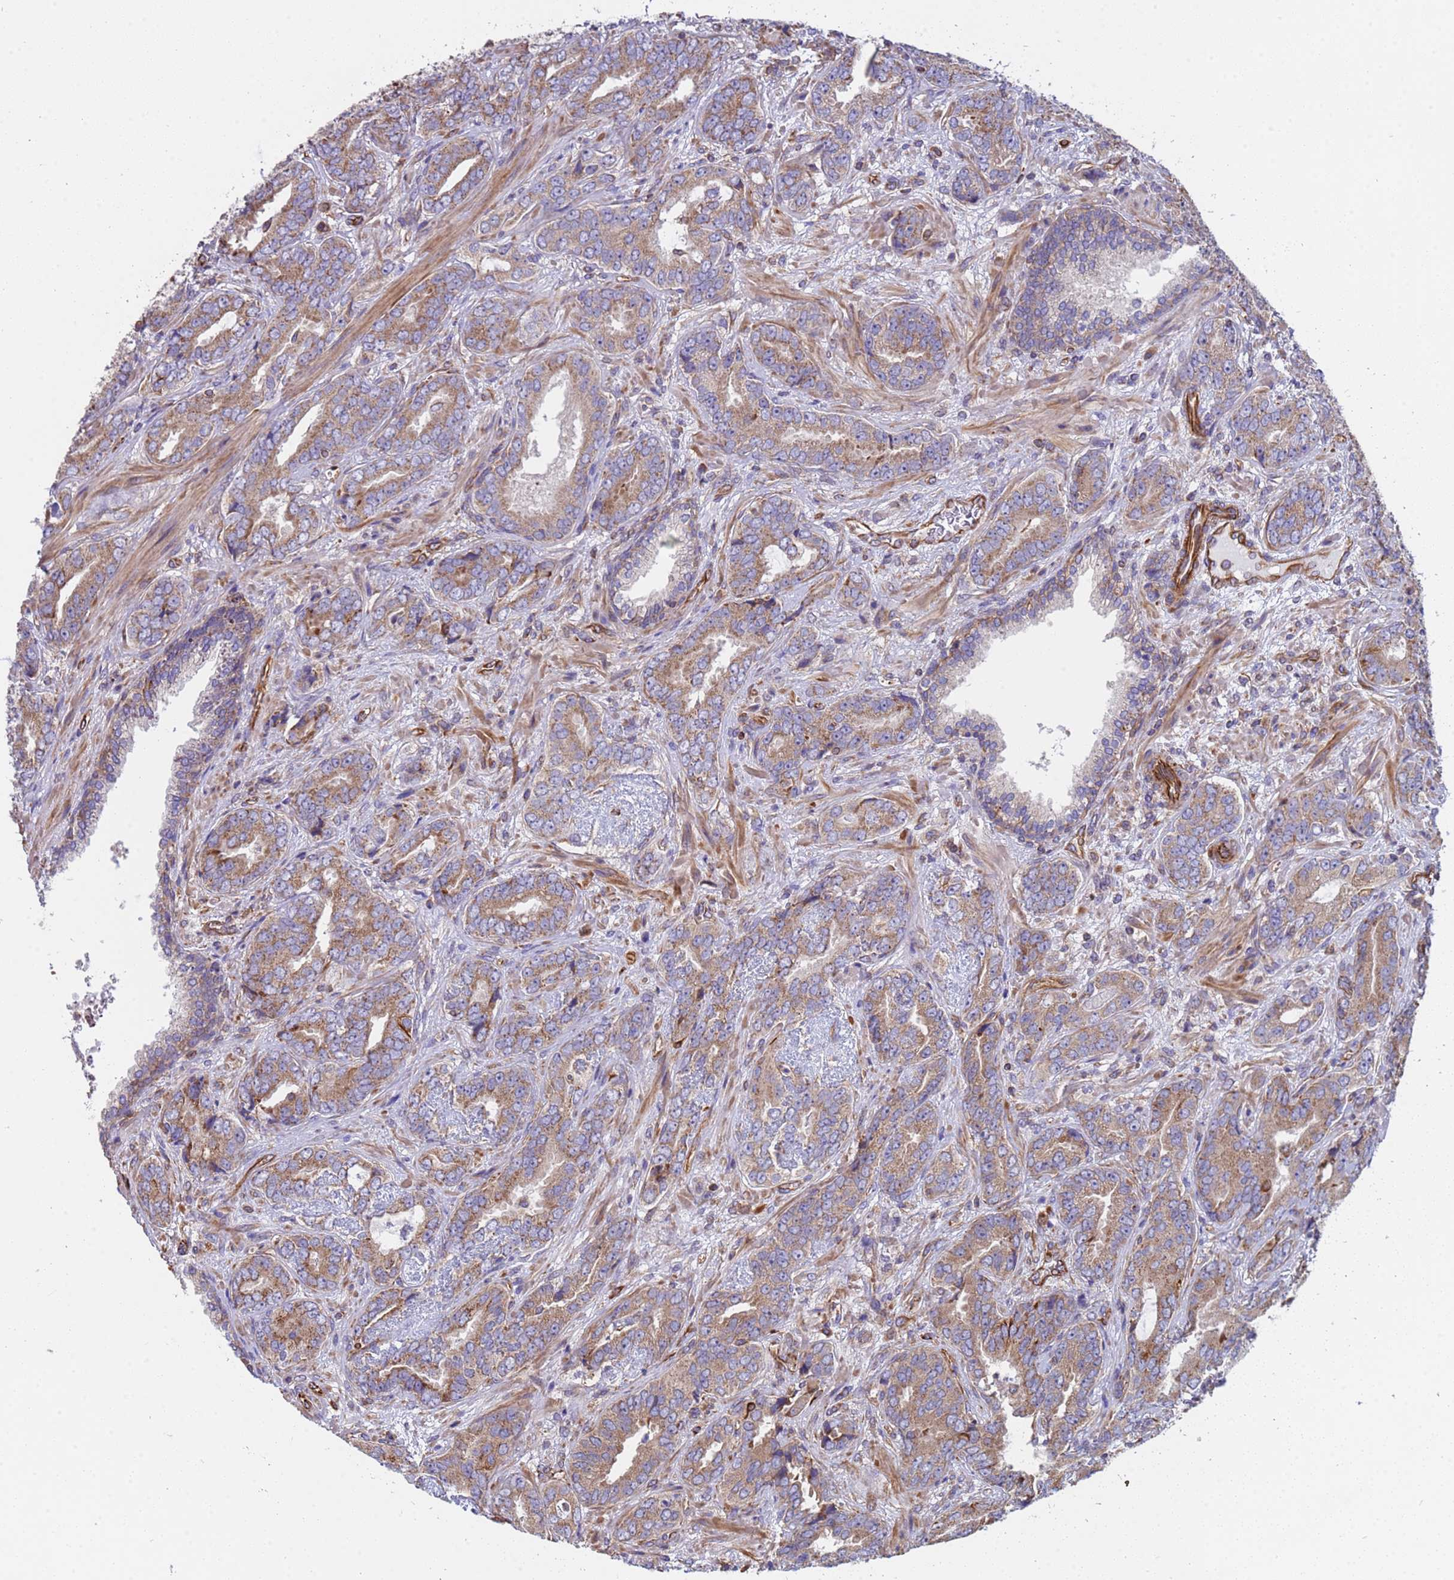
{"staining": {"intensity": "moderate", "quantity": ">75%", "location": "cytoplasmic/membranous"}, "tissue": "prostate cancer", "cell_type": "Tumor cells", "image_type": "cancer", "snomed": [{"axis": "morphology", "description": "Adenocarcinoma, High grade"}, {"axis": "topography", "description": "Prostate"}], "caption": "A brown stain shows moderate cytoplasmic/membranous expression of a protein in human prostate high-grade adenocarcinoma tumor cells.", "gene": "NUDT12", "patient": {"sex": "male", "age": 71}}